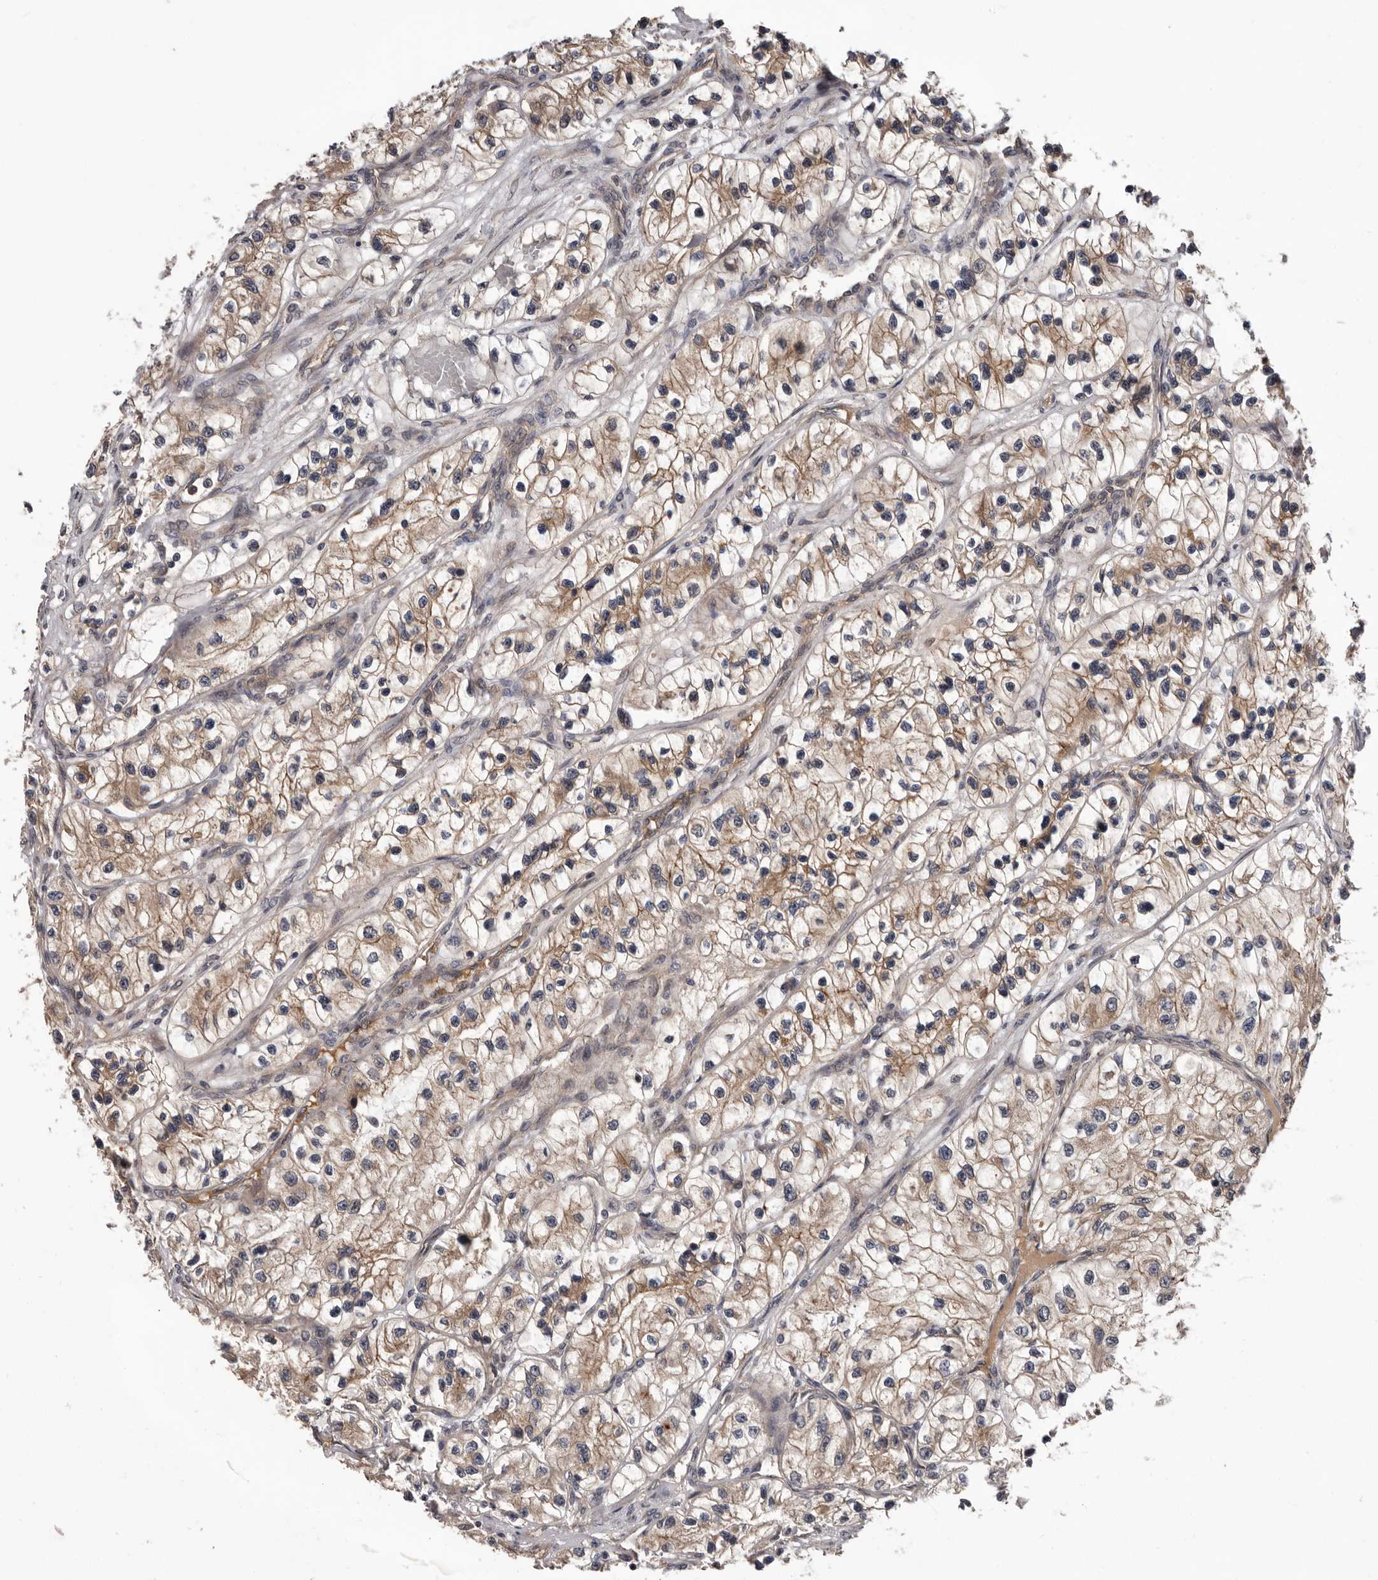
{"staining": {"intensity": "moderate", "quantity": "25%-75%", "location": "cytoplasmic/membranous"}, "tissue": "renal cancer", "cell_type": "Tumor cells", "image_type": "cancer", "snomed": [{"axis": "morphology", "description": "Adenocarcinoma, NOS"}, {"axis": "topography", "description": "Kidney"}], "caption": "Renal cancer was stained to show a protein in brown. There is medium levels of moderate cytoplasmic/membranous expression in approximately 25%-75% of tumor cells. Nuclei are stained in blue.", "gene": "PRKD1", "patient": {"sex": "female", "age": 57}}